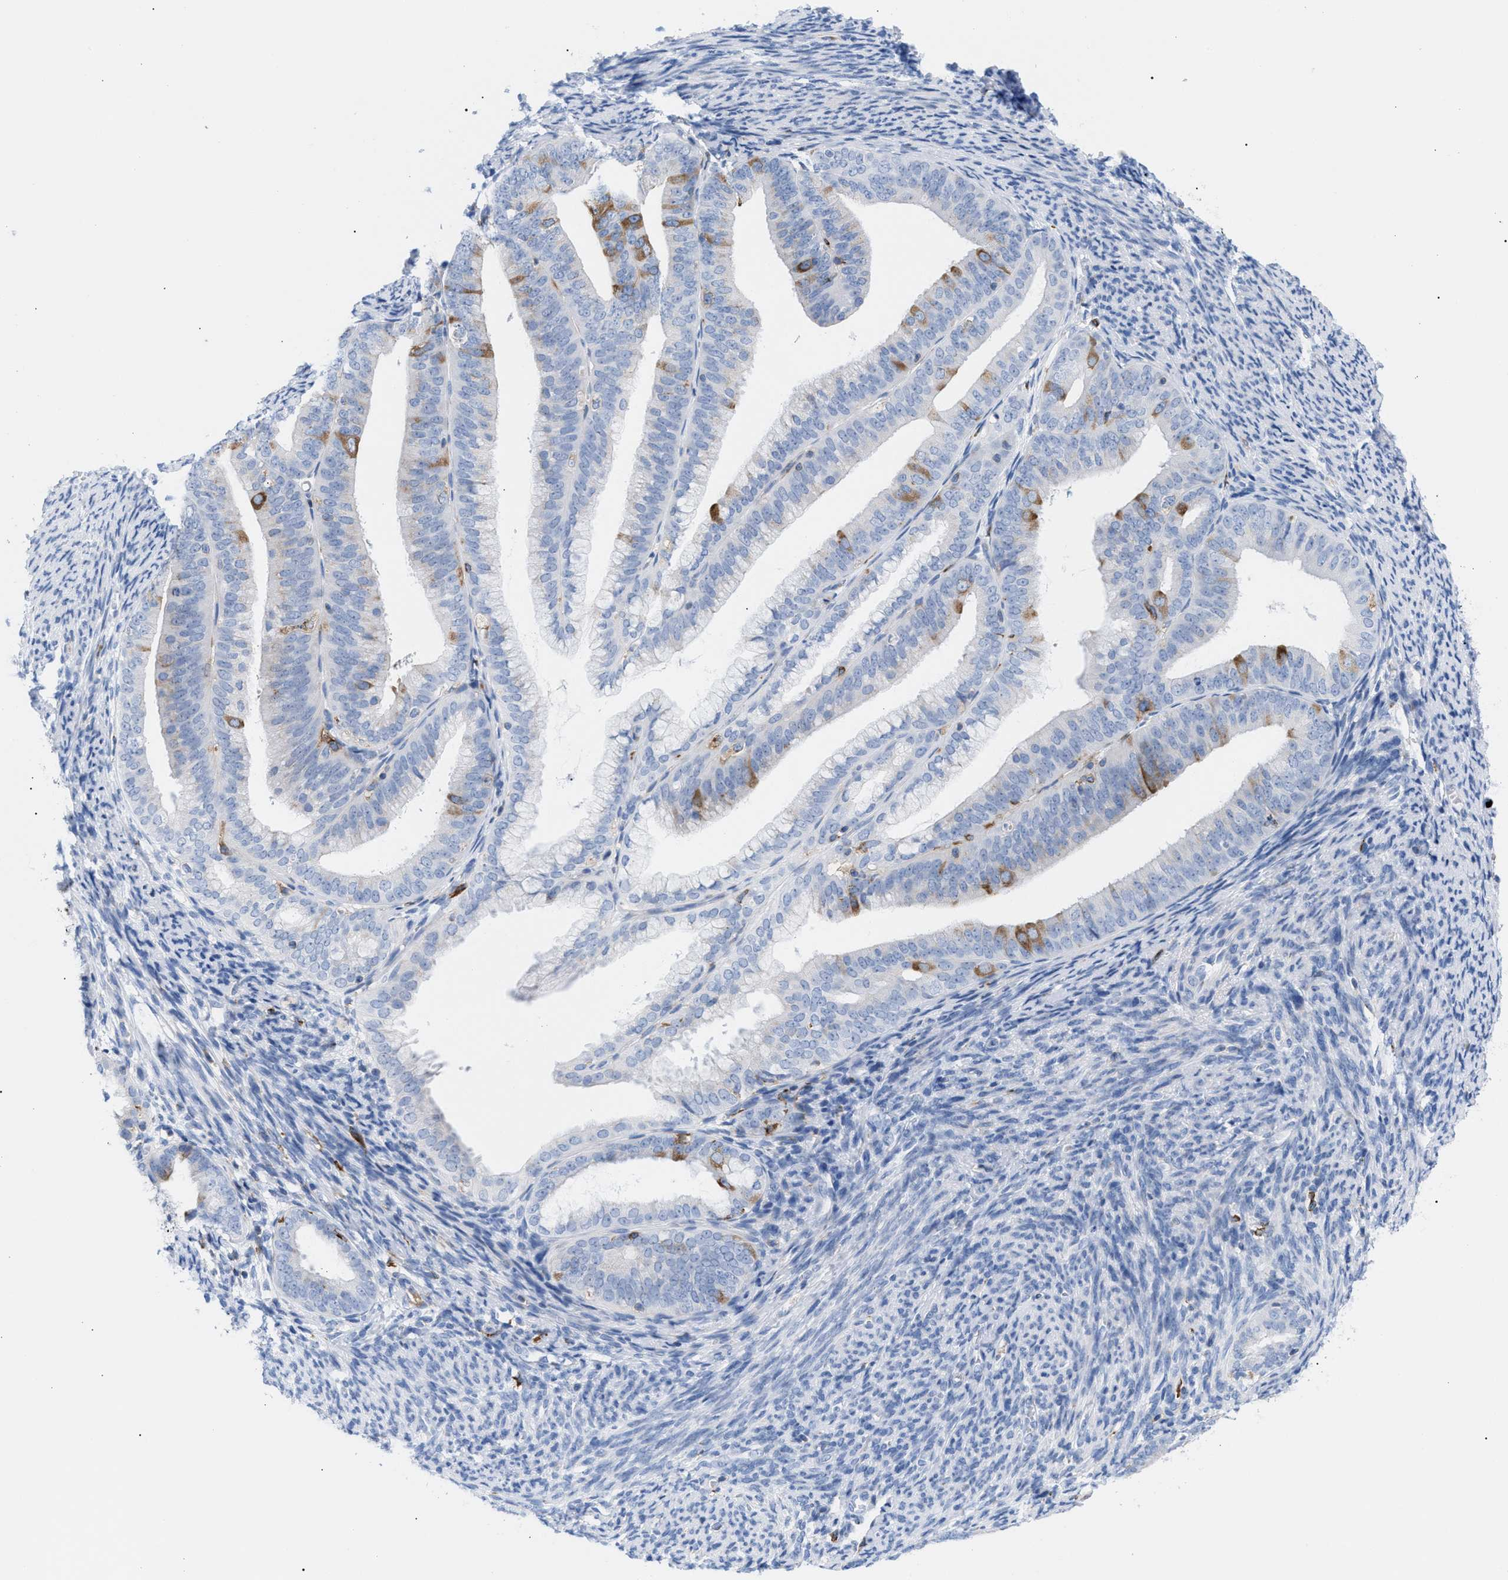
{"staining": {"intensity": "moderate", "quantity": "<25%", "location": "cytoplasmic/membranous"}, "tissue": "endometrial cancer", "cell_type": "Tumor cells", "image_type": "cancer", "snomed": [{"axis": "morphology", "description": "Adenocarcinoma, NOS"}, {"axis": "topography", "description": "Endometrium"}], "caption": "Protein staining of adenocarcinoma (endometrial) tissue displays moderate cytoplasmic/membranous staining in about <25% of tumor cells.", "gene": "TACC3", "patient": {"sex": "female", "age": 63}}